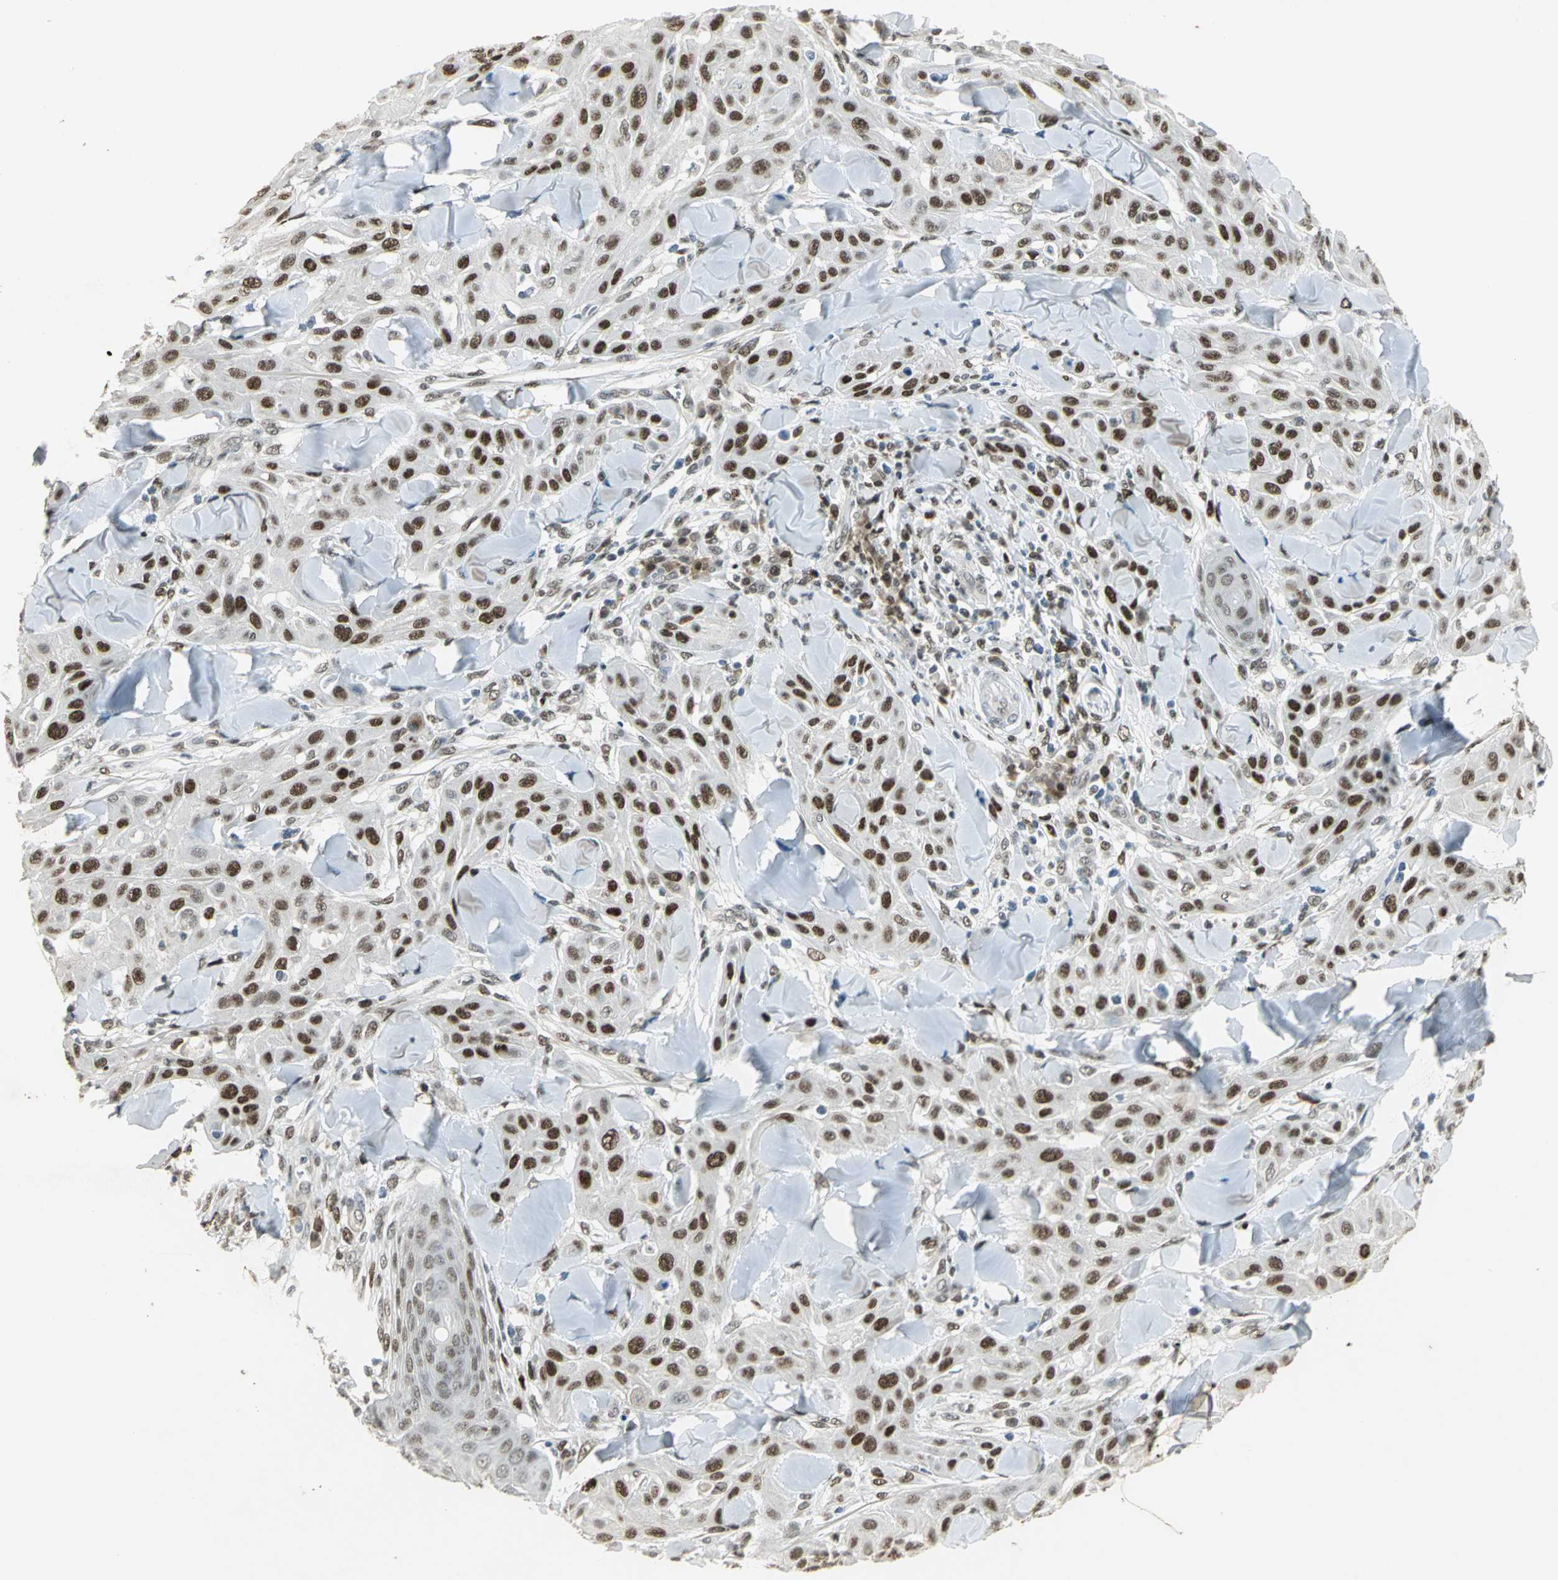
{"staining": {"intensity": "strong", "quantity": ">75%", "location": "nuclear"}, "tissue": "skin cancer", "cell_type": "Tumor cells", "image_type": "cancer", "snomed": [{"axis": "morphology", "description": "Squamous cell carcinoma, NOS"}, {"axis": "topography", "description": "Skin"}], "caption": "Brown immunohistochemical staining in human skin cancer (squamous cell carcinoma) shows strong nuclear staining in approximately >75% of tumor cells.", "gene": "AK6", "patient": {"sex": "male", "age": 24}}